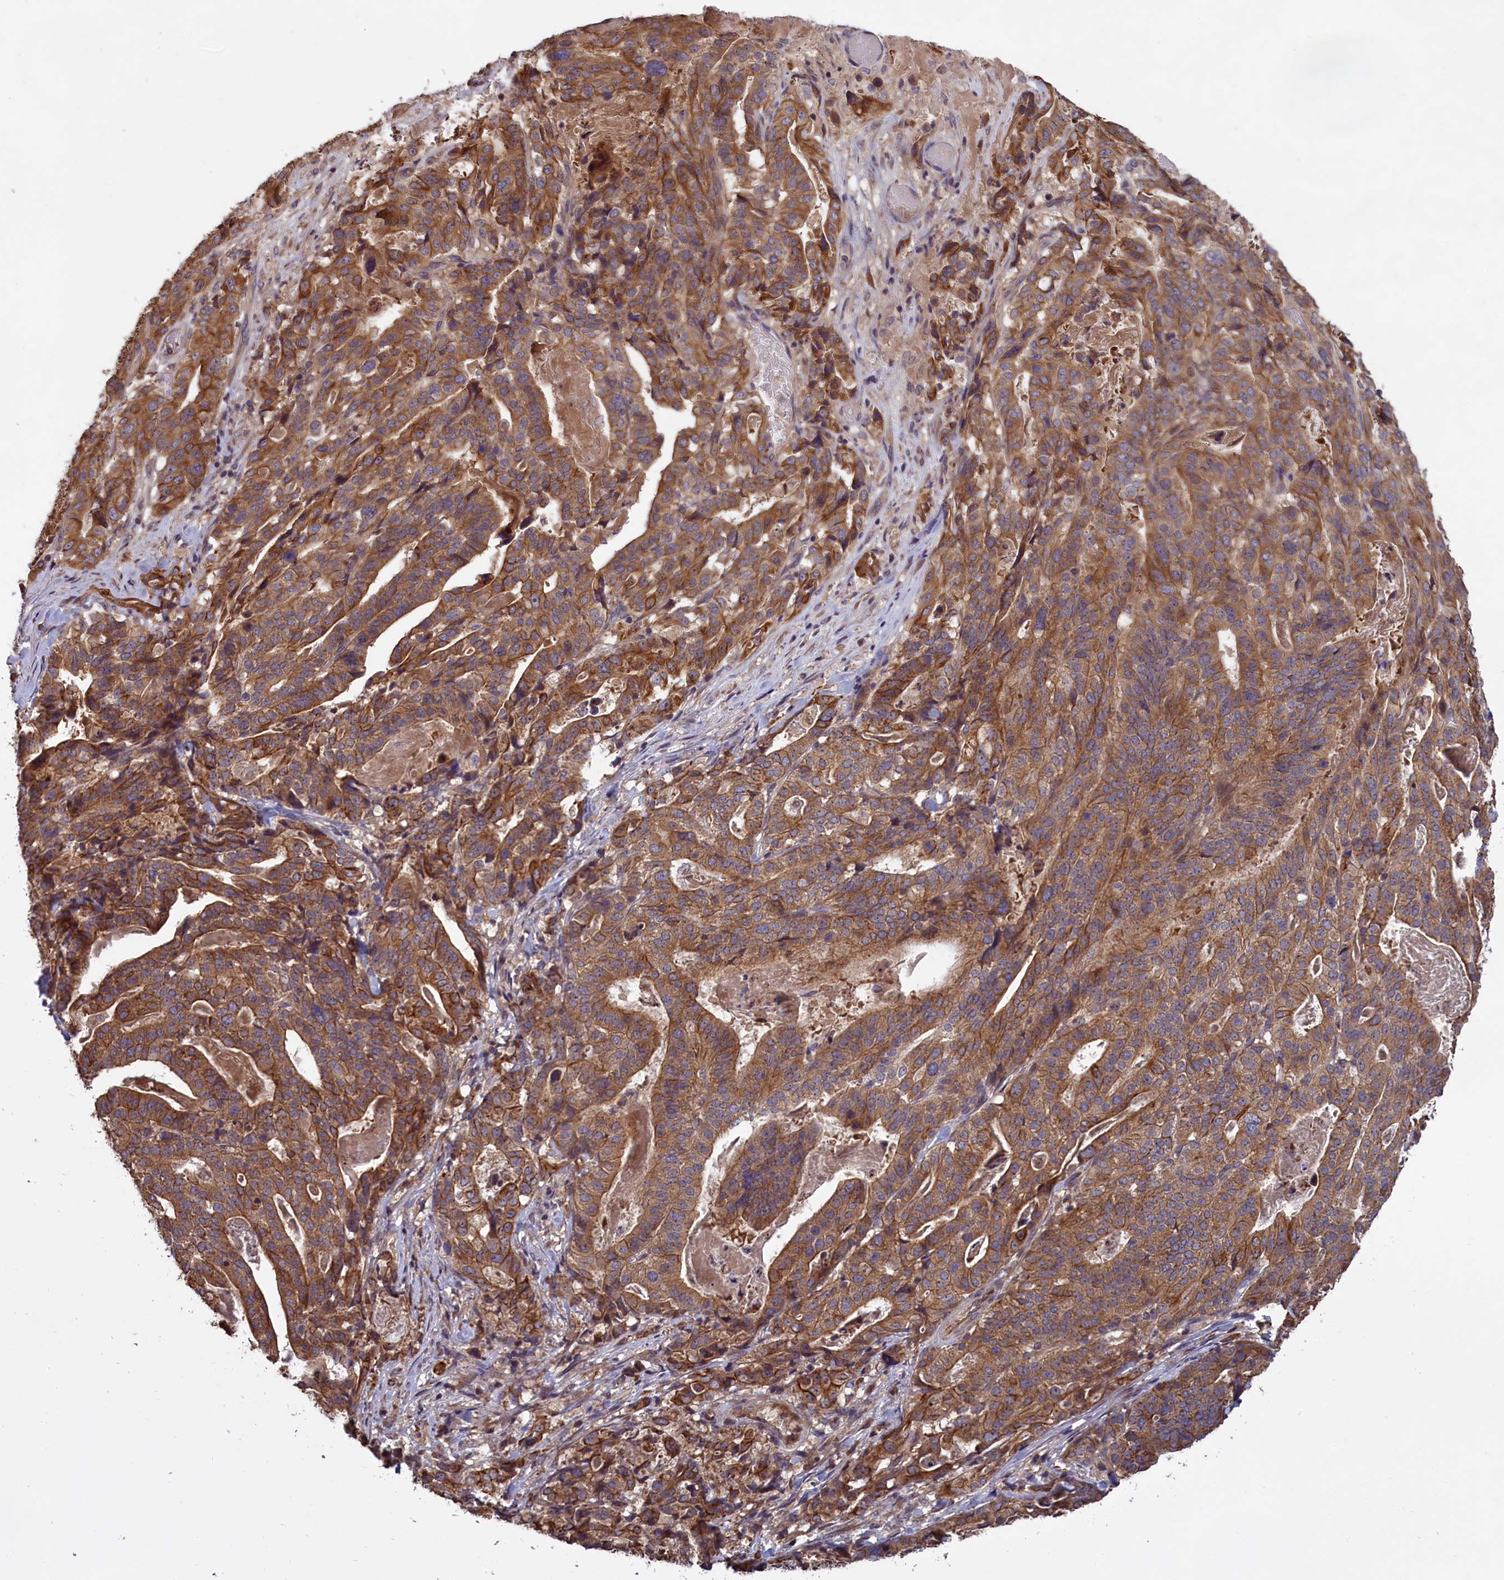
{"staining": {"intensity": "moderate", "quantity": ">75%", "location": "cytoplasmic/membranous"}, "tissue": "stomach cancer", "cell_type": "Tumor cells", "image_type": "cancer", "snomed": [{"axis": "morphology", "description": "Adenocarcinoma, NOS"}, {"axis": "topography", "description": "Stomach"}], "caption": "Immunohistochemistry (IHC) (DAB) staining of stomach cancer reveals moderate cytoplasmic/membranous protein positivity in about >75% of tumor cells.", "gene": "DENND1B", "patient": {"sex": "male", "age": 48}}